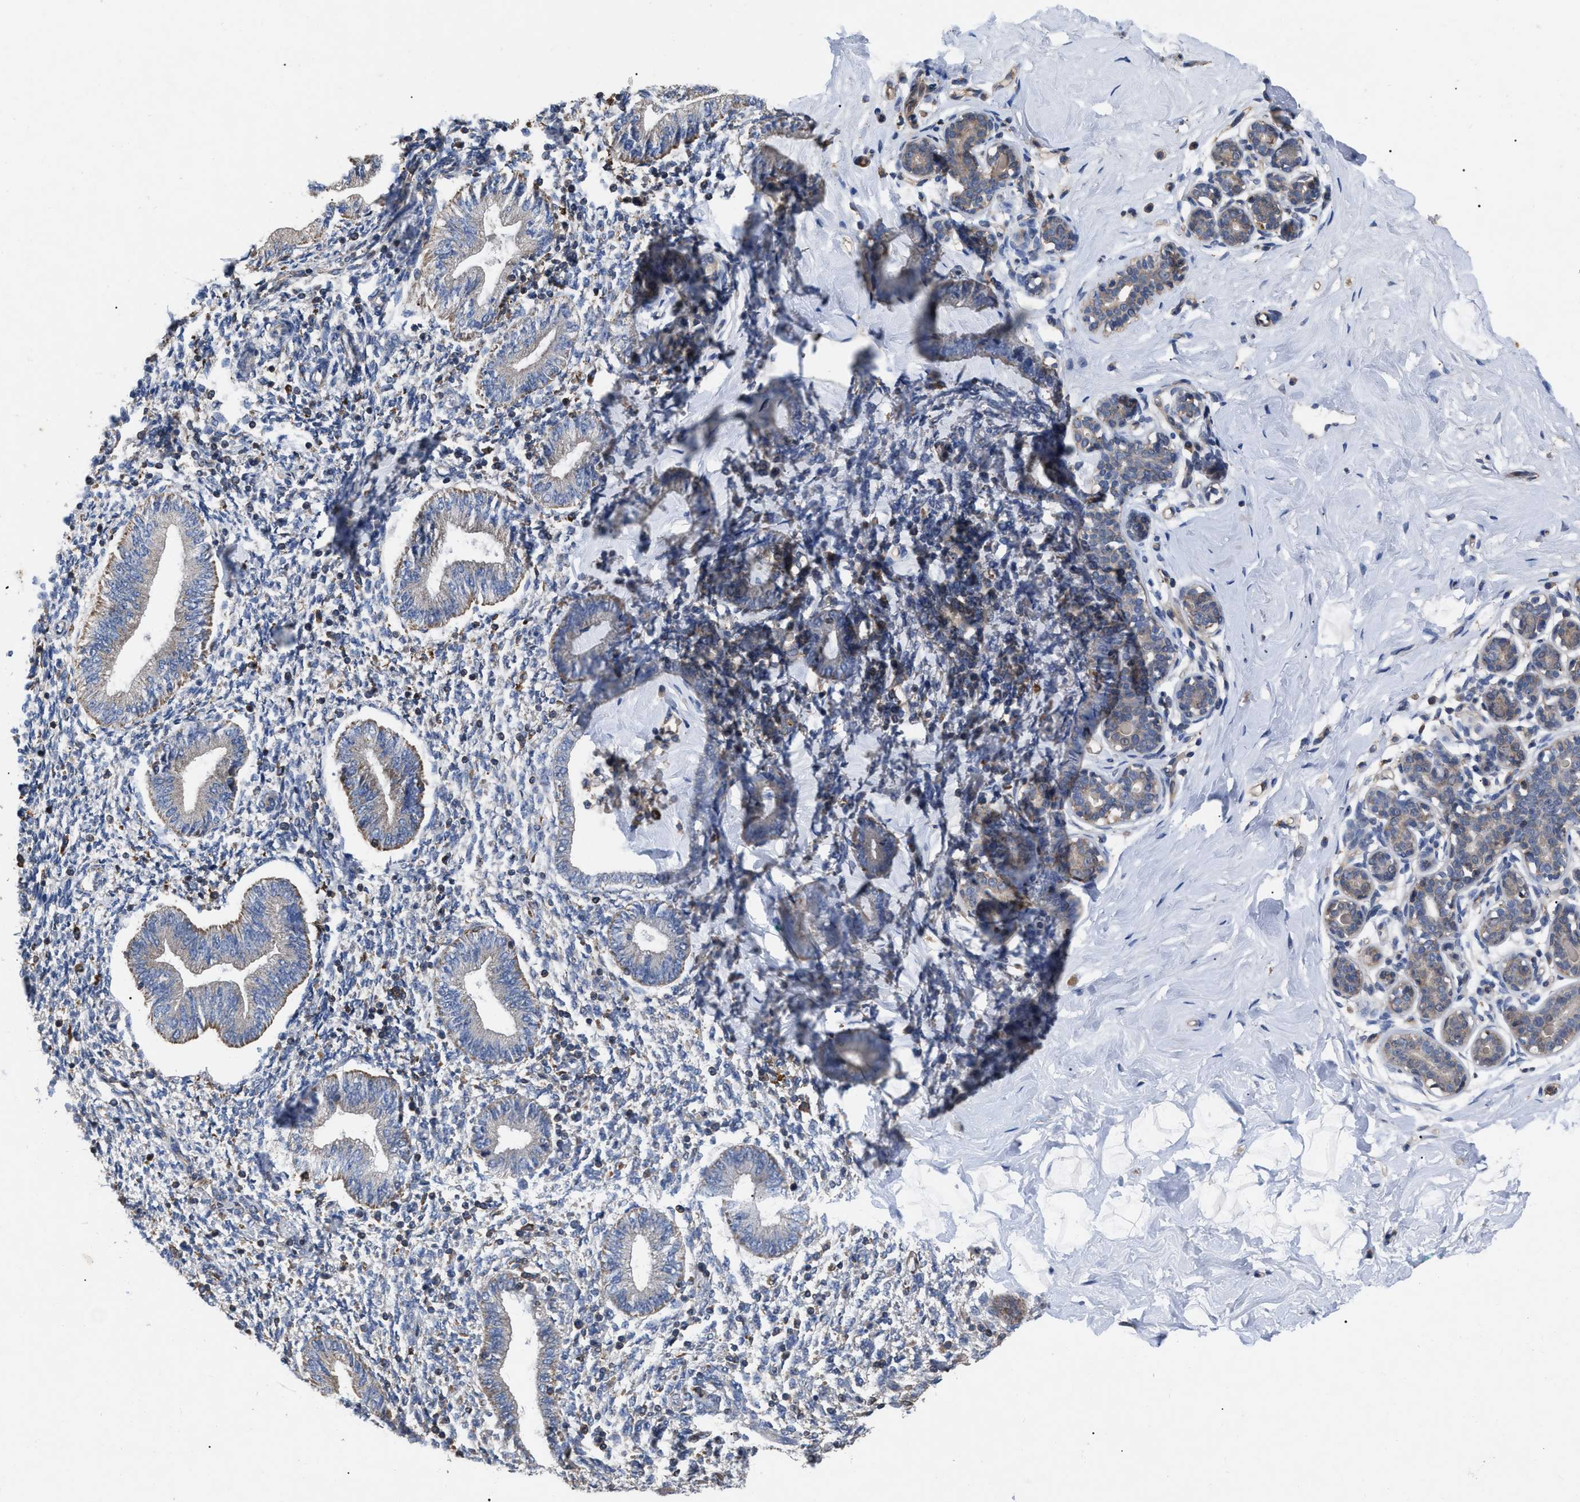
{"staining": {"intensity": "negative", "quantity": "none", "location": "none"}, "tissue": "endometrium", "cell_type": "Cells in endometrial stroma", "image_type": "normal", "snomed": [{"axis": "morphology", "description": "Normal tissue, NOS"}, {"axis": "topography", "description": "Endometrium"}], "caption": "The photomicrograph reveals no staining of cells in endometrial stroma in unremarkable endometrium. (DAB (3,3'-diaminobenzidine) immunohistochemistry visualized using brightfield microscopy, high magnification).", "gene": "FAM171A2", "patient": {"sex": "female", "age": 50}}